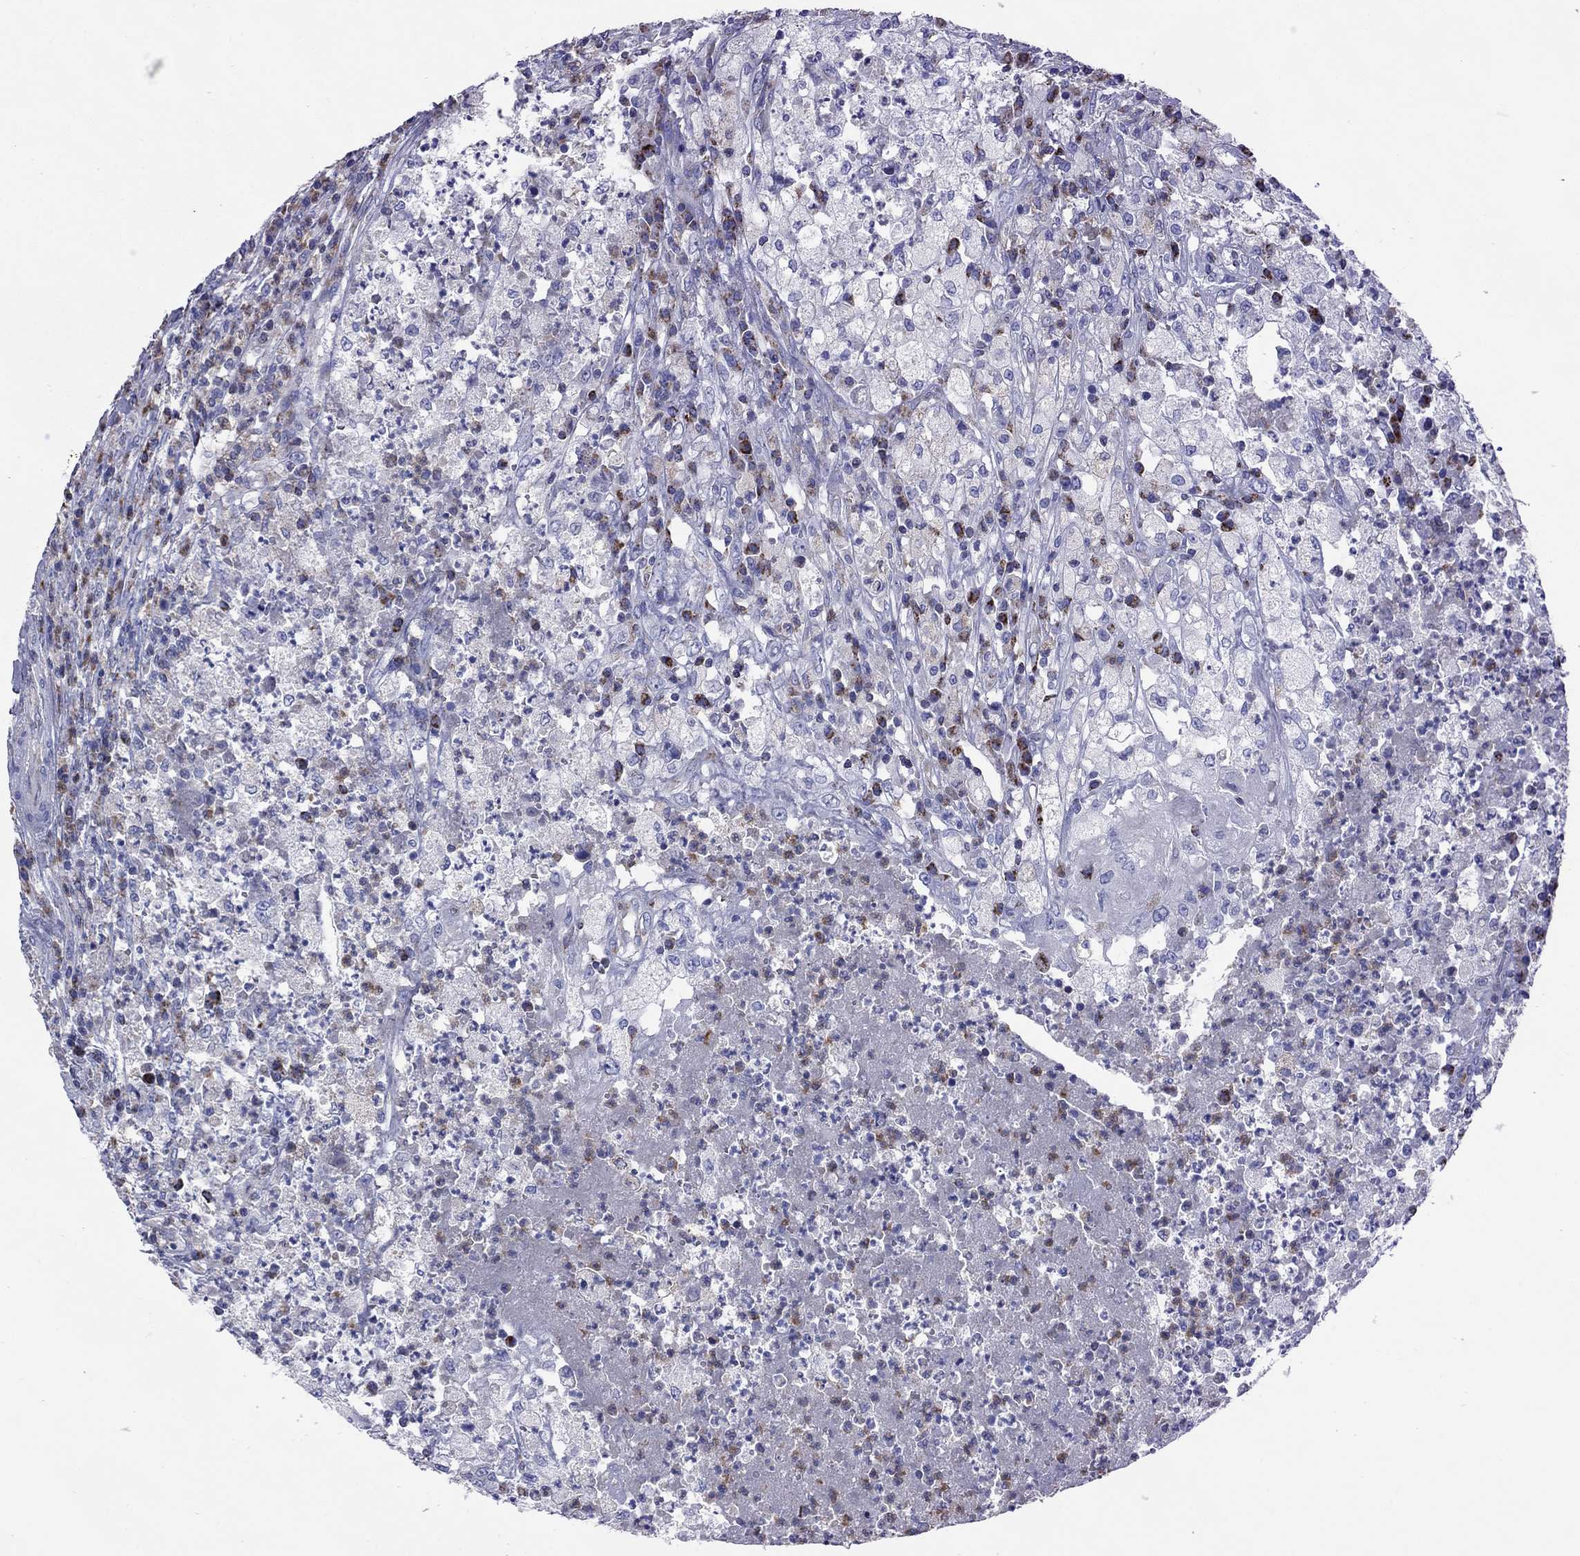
{"staining": {"intensity": "negative", "quantity": "none", "location": "none"}, "tissue": "testis cancer", "cell_type": "Tumor cells", "image_type": "cancer", "snomed": [{"axis": "morphology", "description": "Necrosis, NOS"}, {"axis": "morphology", "description": "Carcinoma, Embryonal, NOS"}, {"axis": "topography", "description": "Testis"}], "caption": "Immunohistochemical staining of human embryonal carcinoma (testis) shows no significant positivity in tumor cells.", "gene": "NDUFA4L2", "patient": {"sex": "male", "age": 19}}